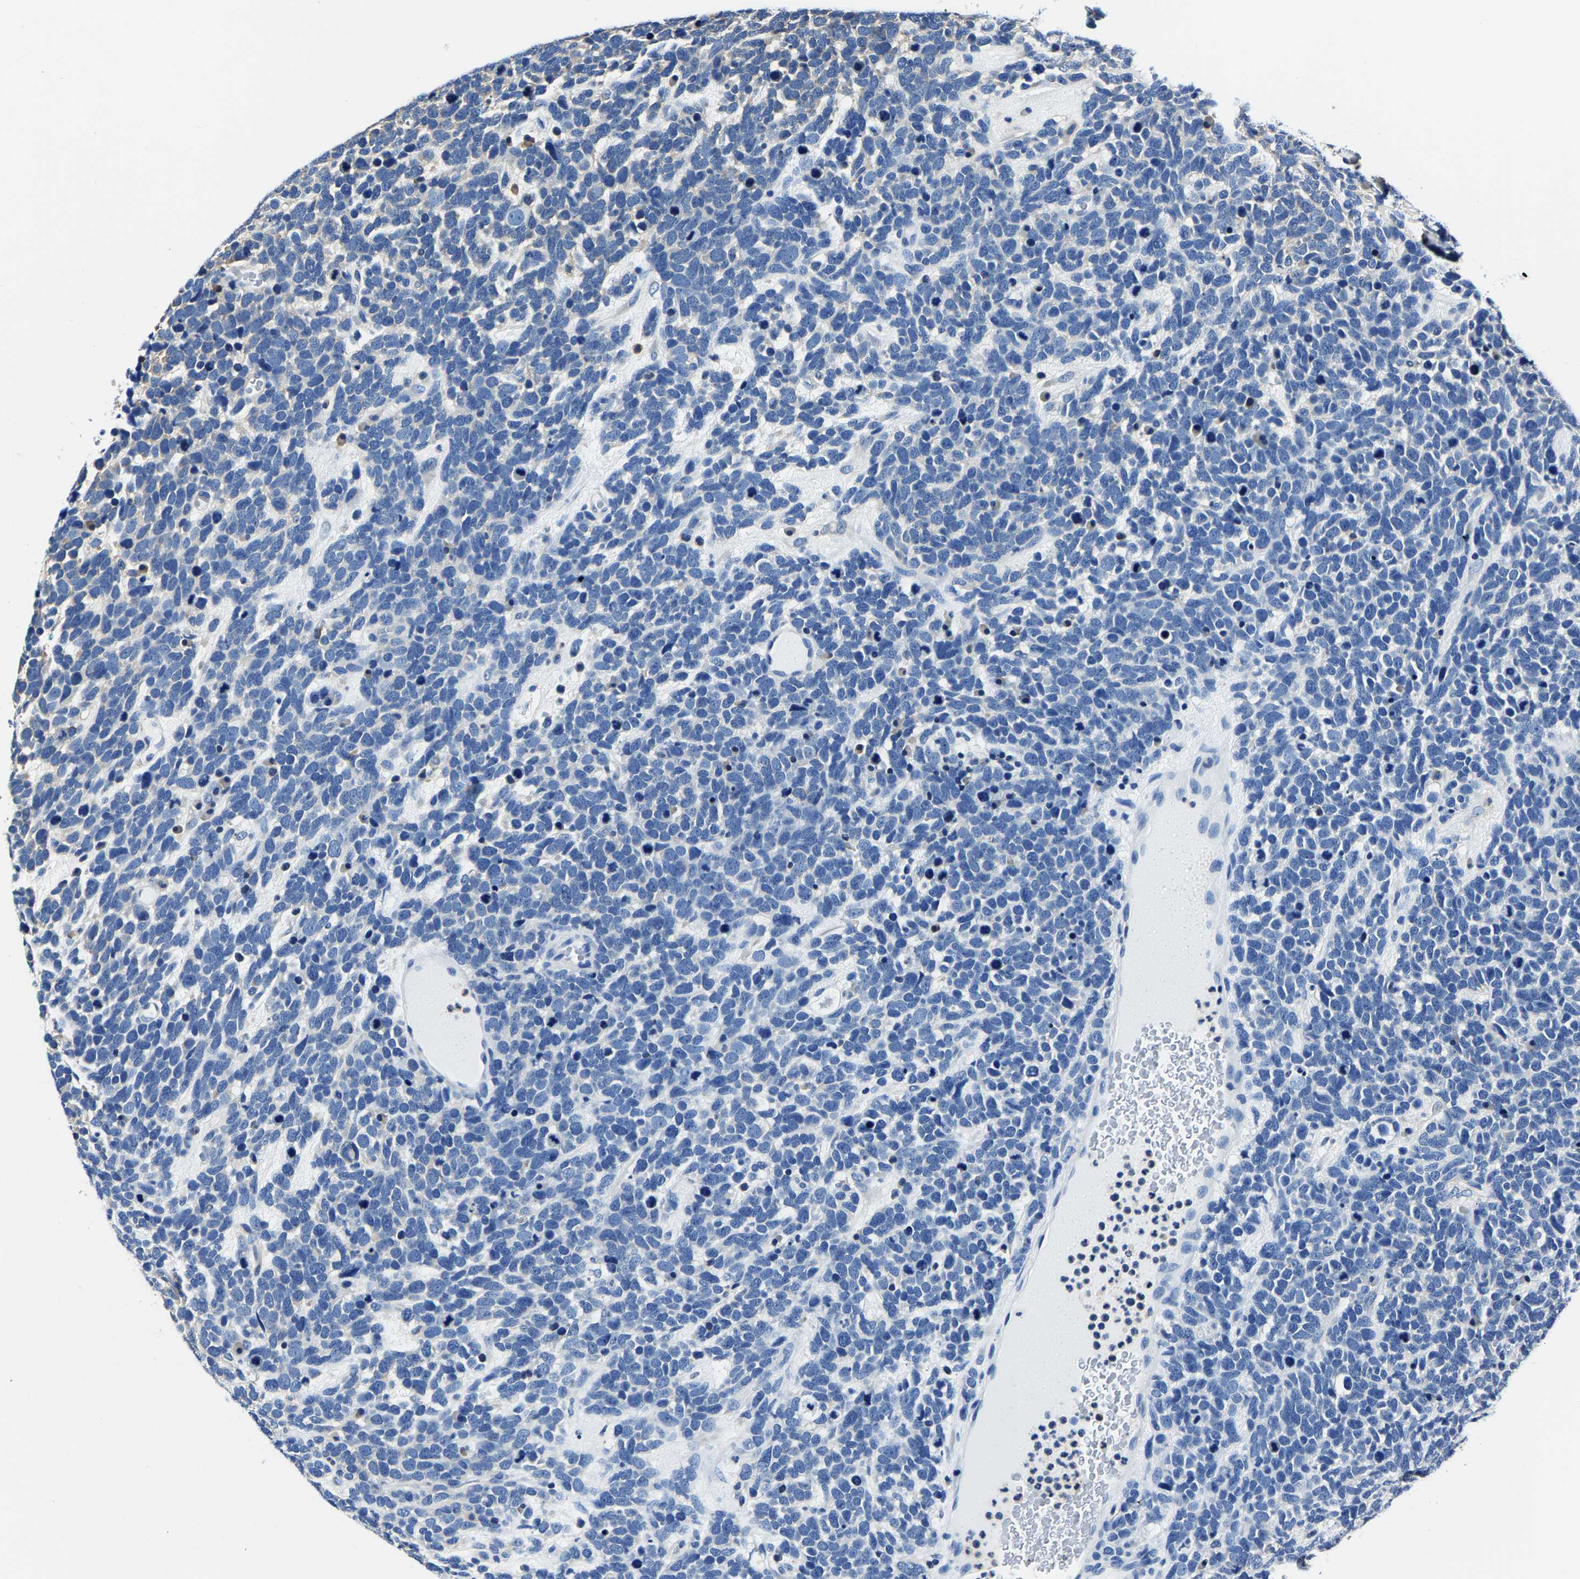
{"staining": {"intensity": "negative", "quantity": "none", "location": "none"}, "tissue": "urothelial cancer", "cell_type": "Tumor cells", "image_type": "cancer", "snomed": [{"axis": "morphology", "description": "Urothelial carcinoma, High grade"}, {"axis": "topography", "description": "Urinary bladder"}], "caption": "Tumor cells are negative for brown protein staining in high-grade urothelial carcinoma.", "gene": "ALDOB", "patient": {"sex": "female", "age": 82}}